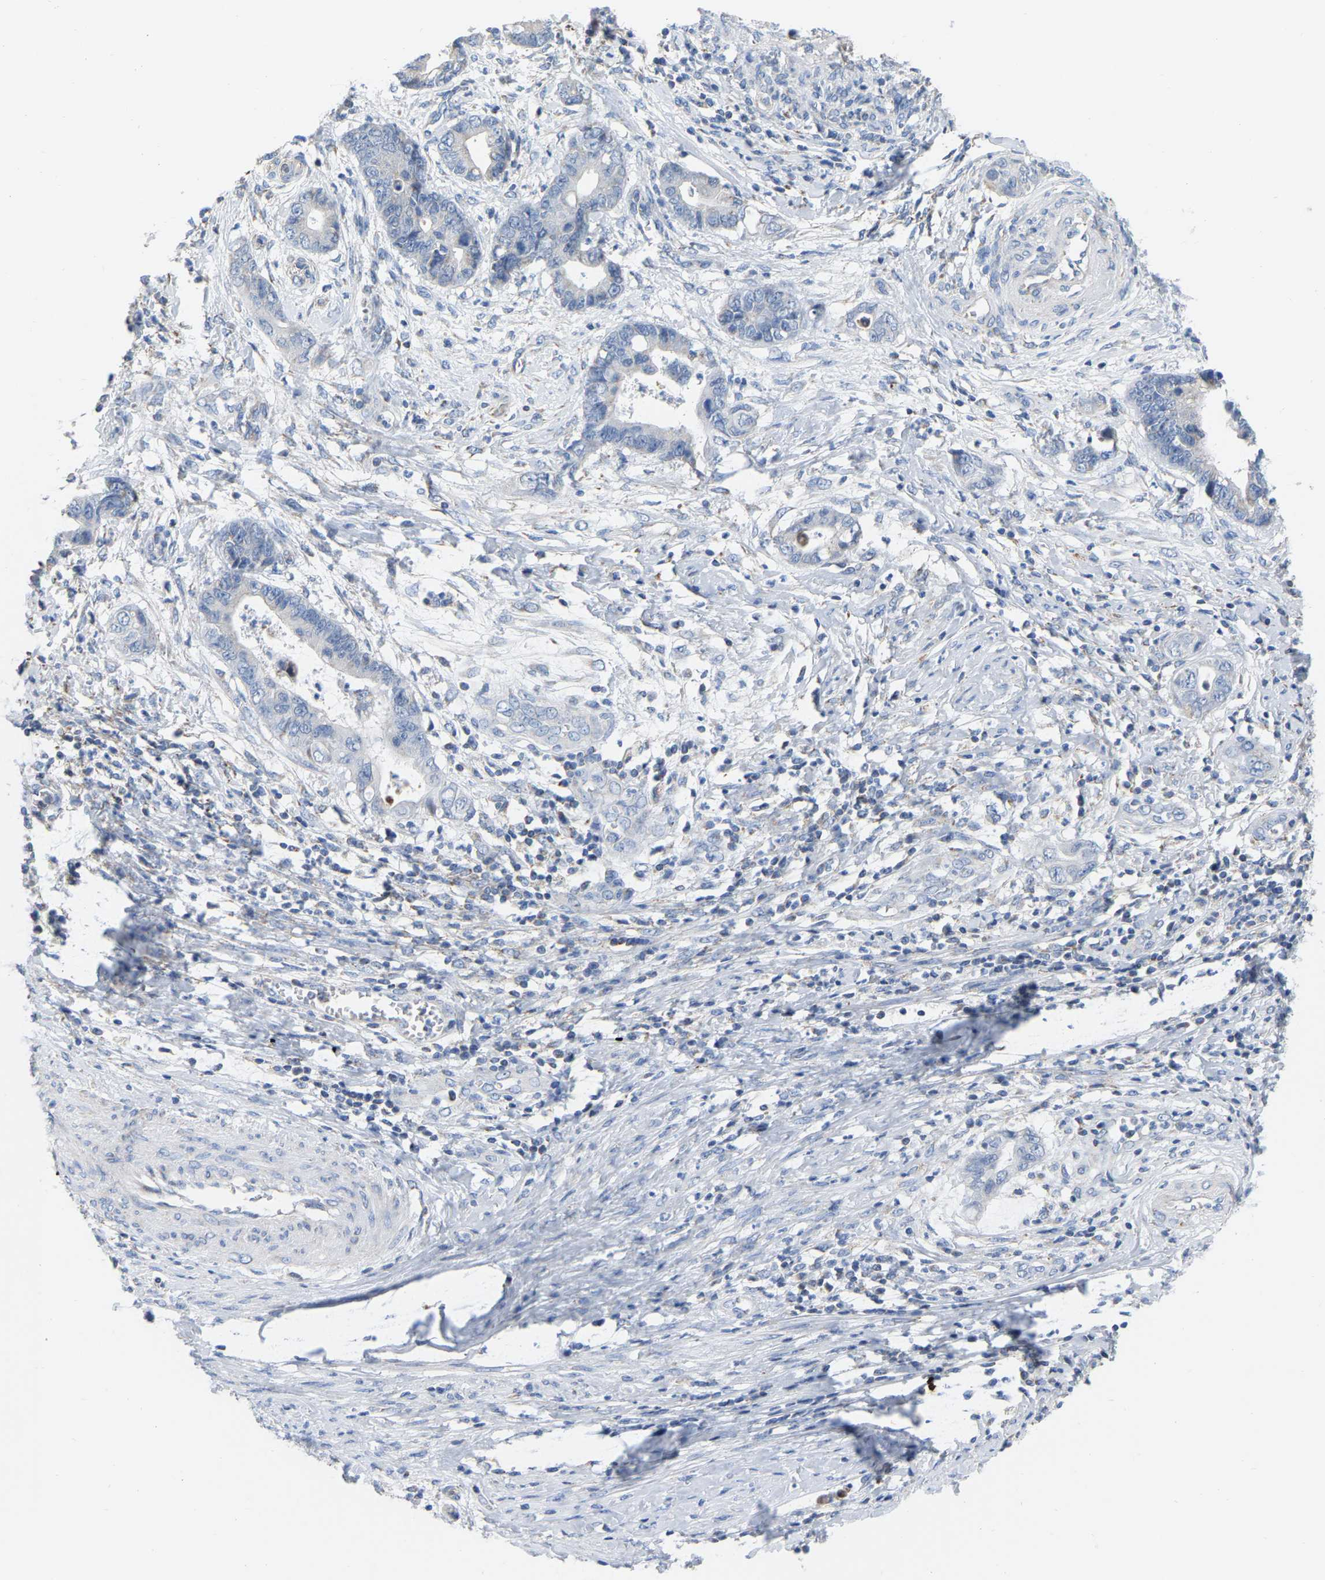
{"staining": {"intensity": "negative", "quantity": "none", "location": "none"}, "tissue": "cervical cancer", "cell_type": "Tumor cells", "image_type": "cancer", "snomed": [{"axis": "morphology", "description": "Adenocarcinoma, NOS"}, {"axis": "topography", "description": "Cervix"}], "caption": "Immunohistochemistry image of neoplastic tissue: human cervical cancer stained with DAB (3,3'-diaminobenzidine) shows no significant protein expression in tumor cells.", "gene": "CBLB", "patient": {"sex": "female", "age": 44}}